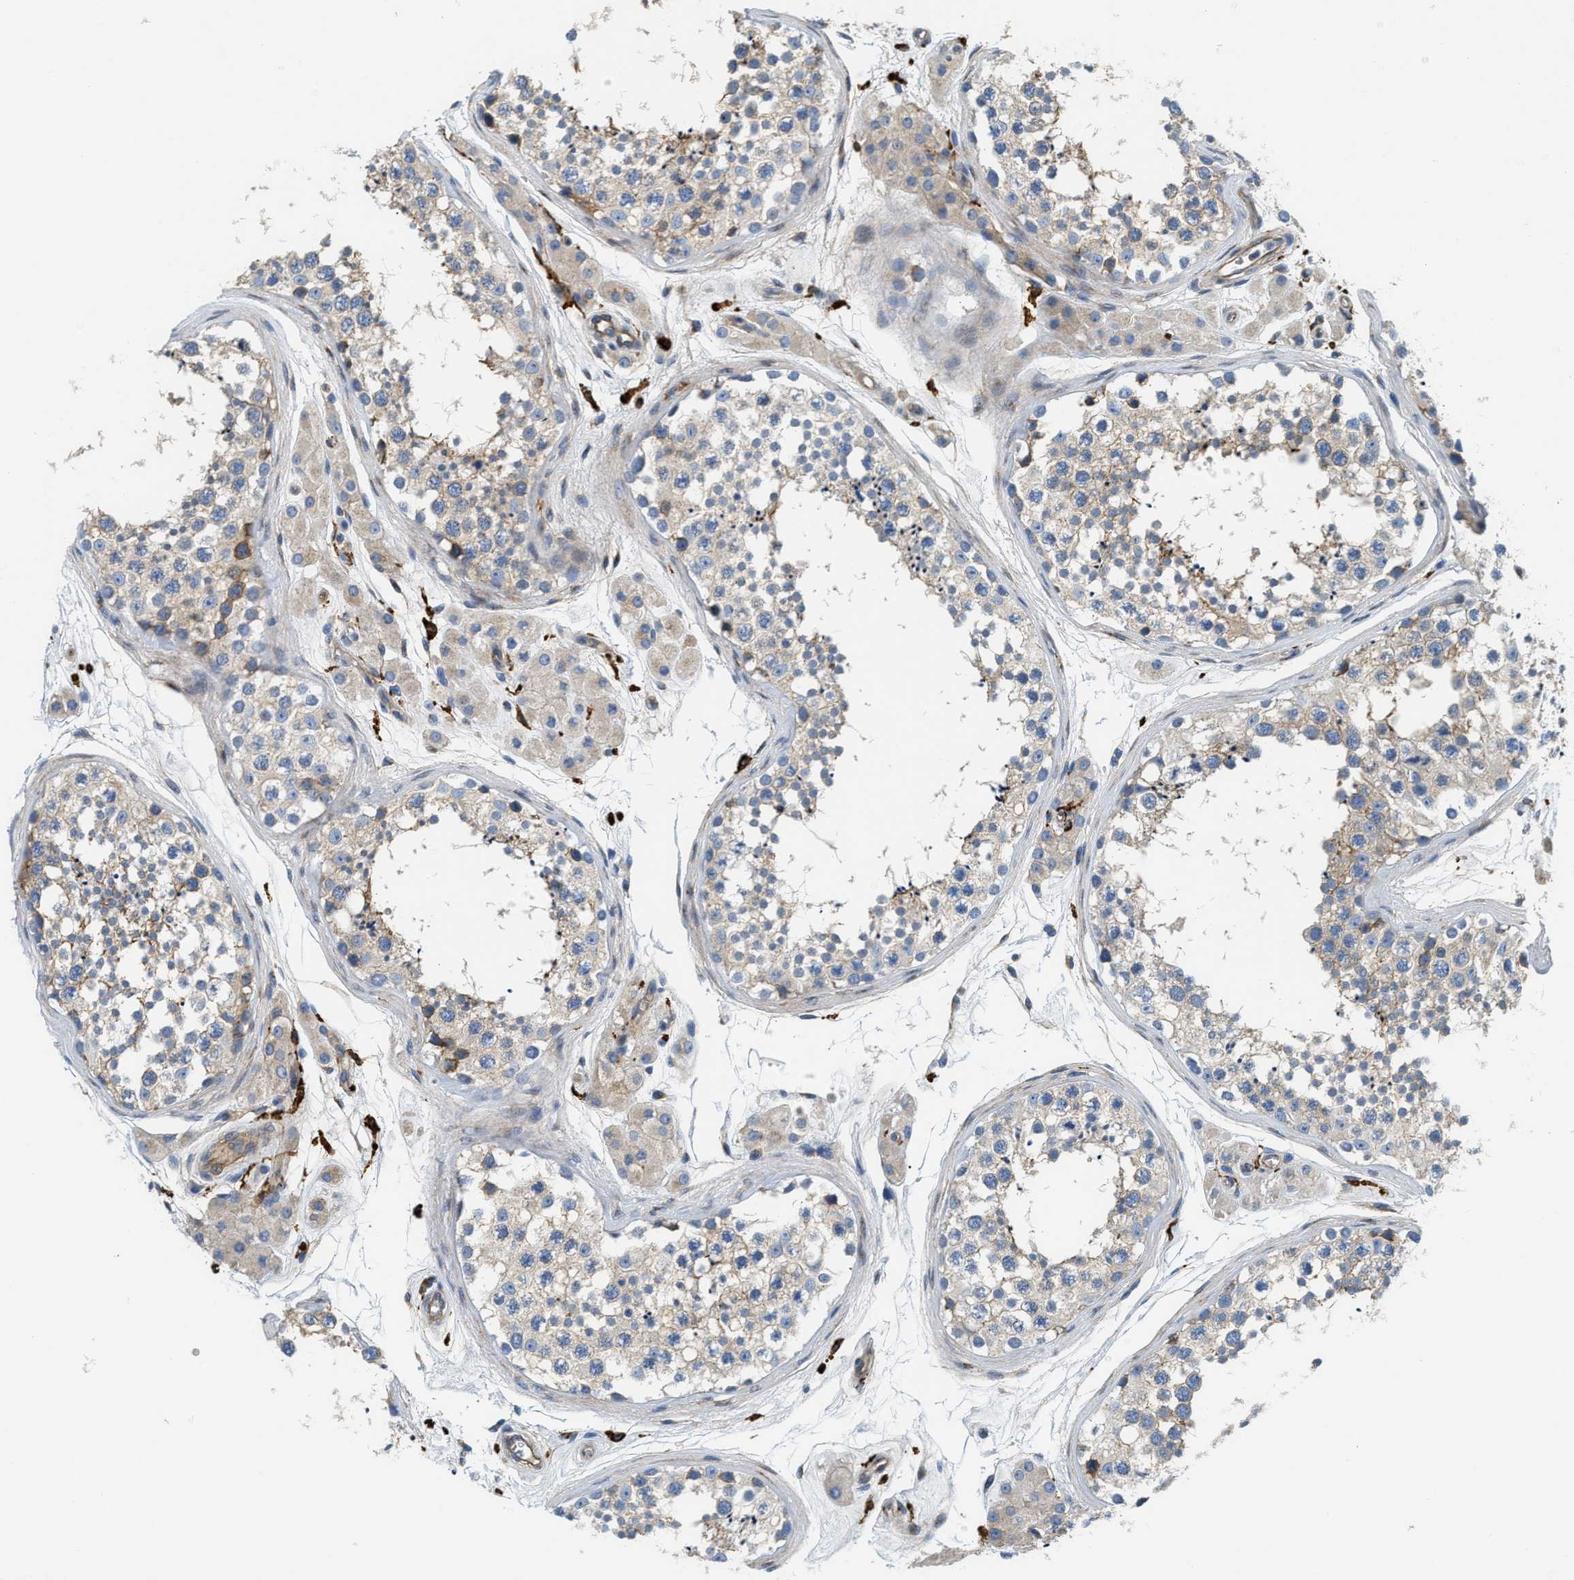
{"staining": {"intensity": "moderate", "quantity": "25%-75%", "location": "cytoplasmic/membranous"}, "tissue": "testis", "cell_type": "Cells in seminiferous ducts", "image_type": "normal", "snomed": [{"axis": "morphology", "description": "Normal tissue, NOS"}, {"axis": "topography", "description": "Testis"}], "caption": "IHC histopathology image of unremarkable testis stained for a protein (brown), which exhibits medium levels of moderate cytoplasmic/membranous staining in approximately 25%-75% of cells in seminiferous ducts.", "gene": "NSUN7", "patient": {"sex": "male", "age": 56}}